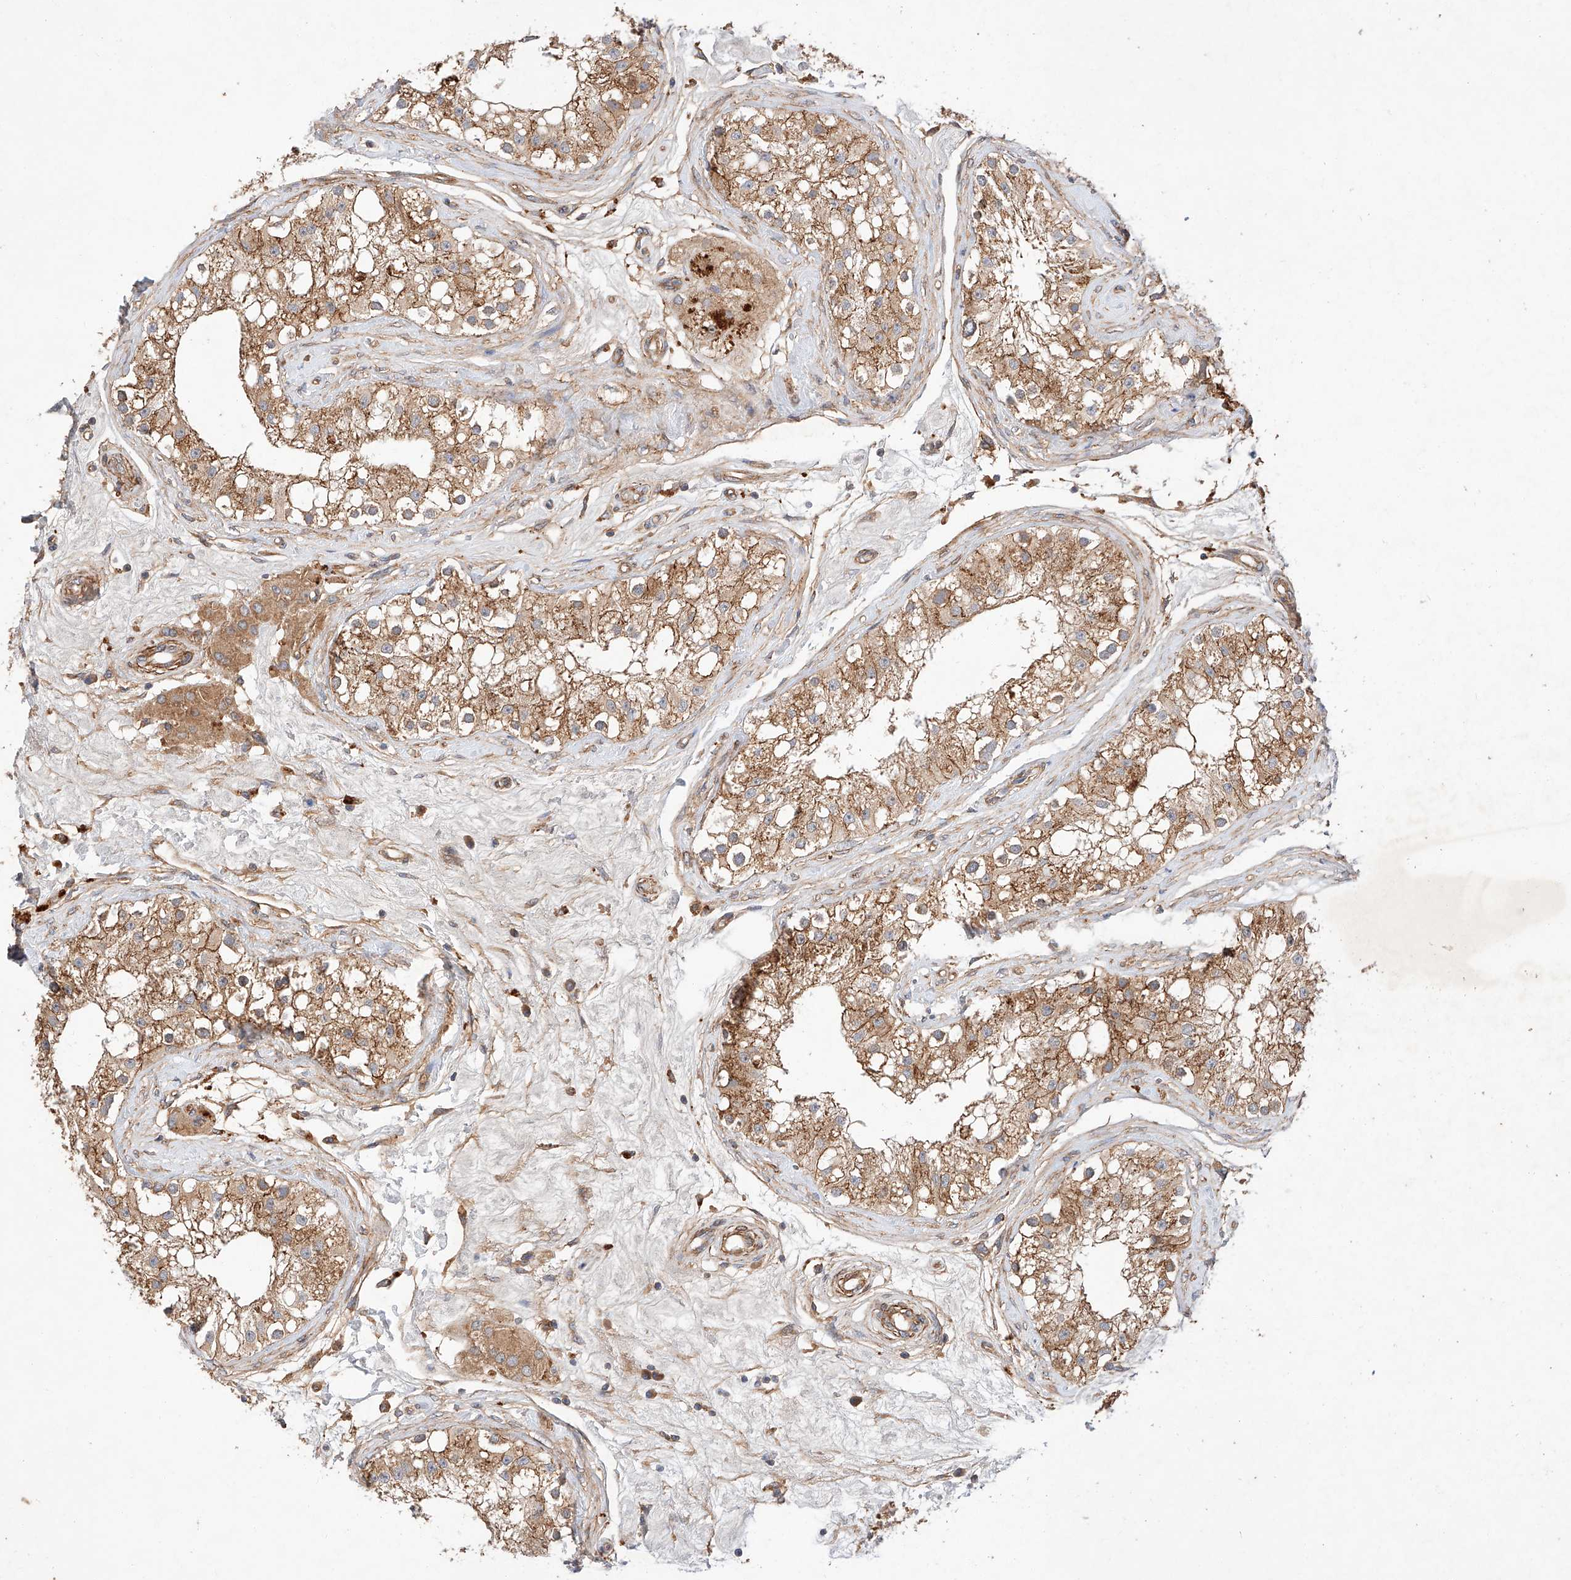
{"staining": {"intensity": "moderate", "quantity": ">75%", "location": "cytoplasmic/membranous"}, "tissue": "testis", "cell_type": "Cells in seminiferous ducts", "image_type": "normal", "snomed": [{"axis": "morphology", "description": "Normal tissue, NOS"}, {"axis": "topography", "description": "Testis"}], "caption": "Testis was stained to show a protein in brown. There is medium levels of moderate cytoplasmic/membranous staining in approximately >75% of cells in seminiferous ducts. (IHC, brightfield microscopy, high magnification).", "gene": "RAB23", "patient": {"sex": "male", "age": 84}}